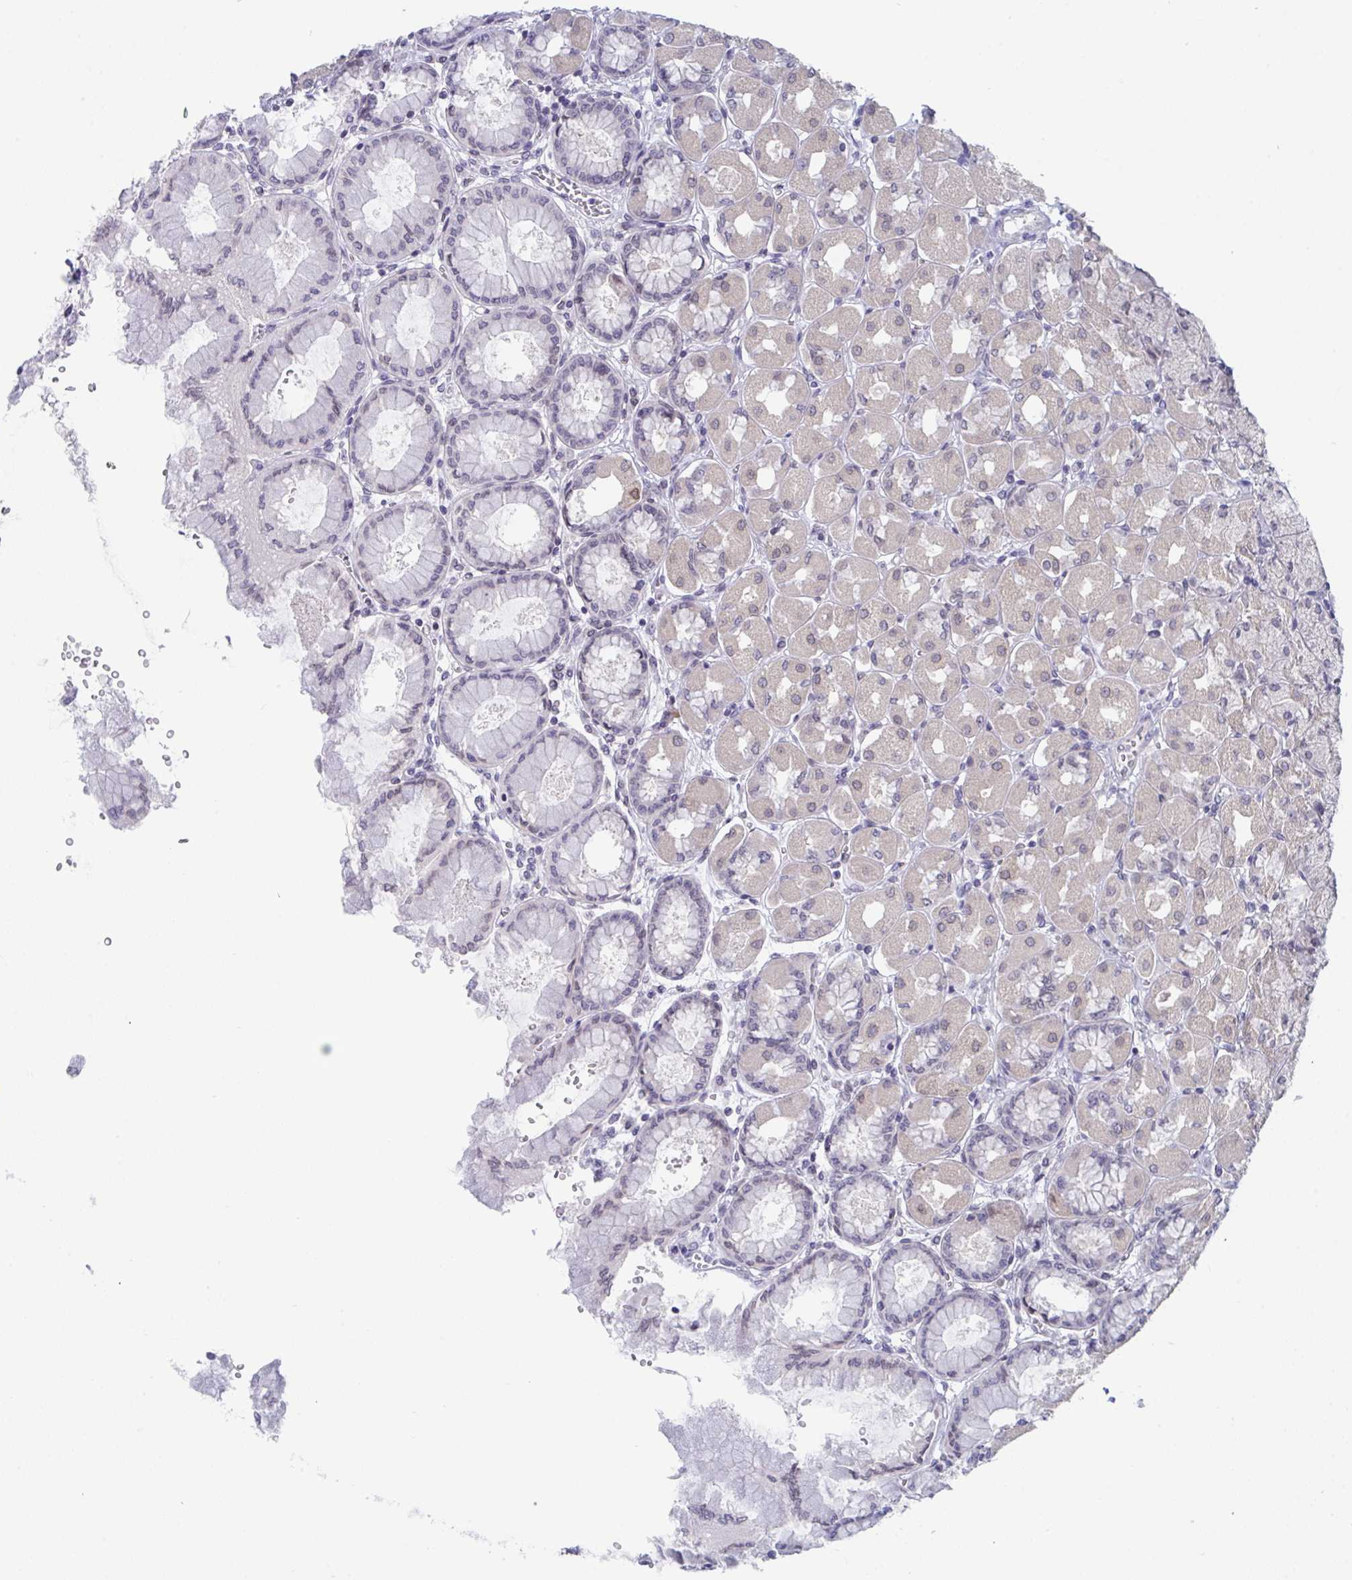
{"staining": {"intensity": "weak", "quantity": "<25%", "location": "cytoplasmic/membranous,nuclear"}, "tissue": "stomach", "cell_type": "Glandular cells", "image_type": "normal", "snomed": [{"axis": "morphology", "description": "Normal tissue, NOS"}, {"axis": "topography", "description": "Stomach, upper"}], "caption": "Human stomach stained for a protein using immunohistochemistry demonstrates no positivity in glandular cells.", "gene": "BMAL2", "patient": {"sex": "female", "age": 56}}